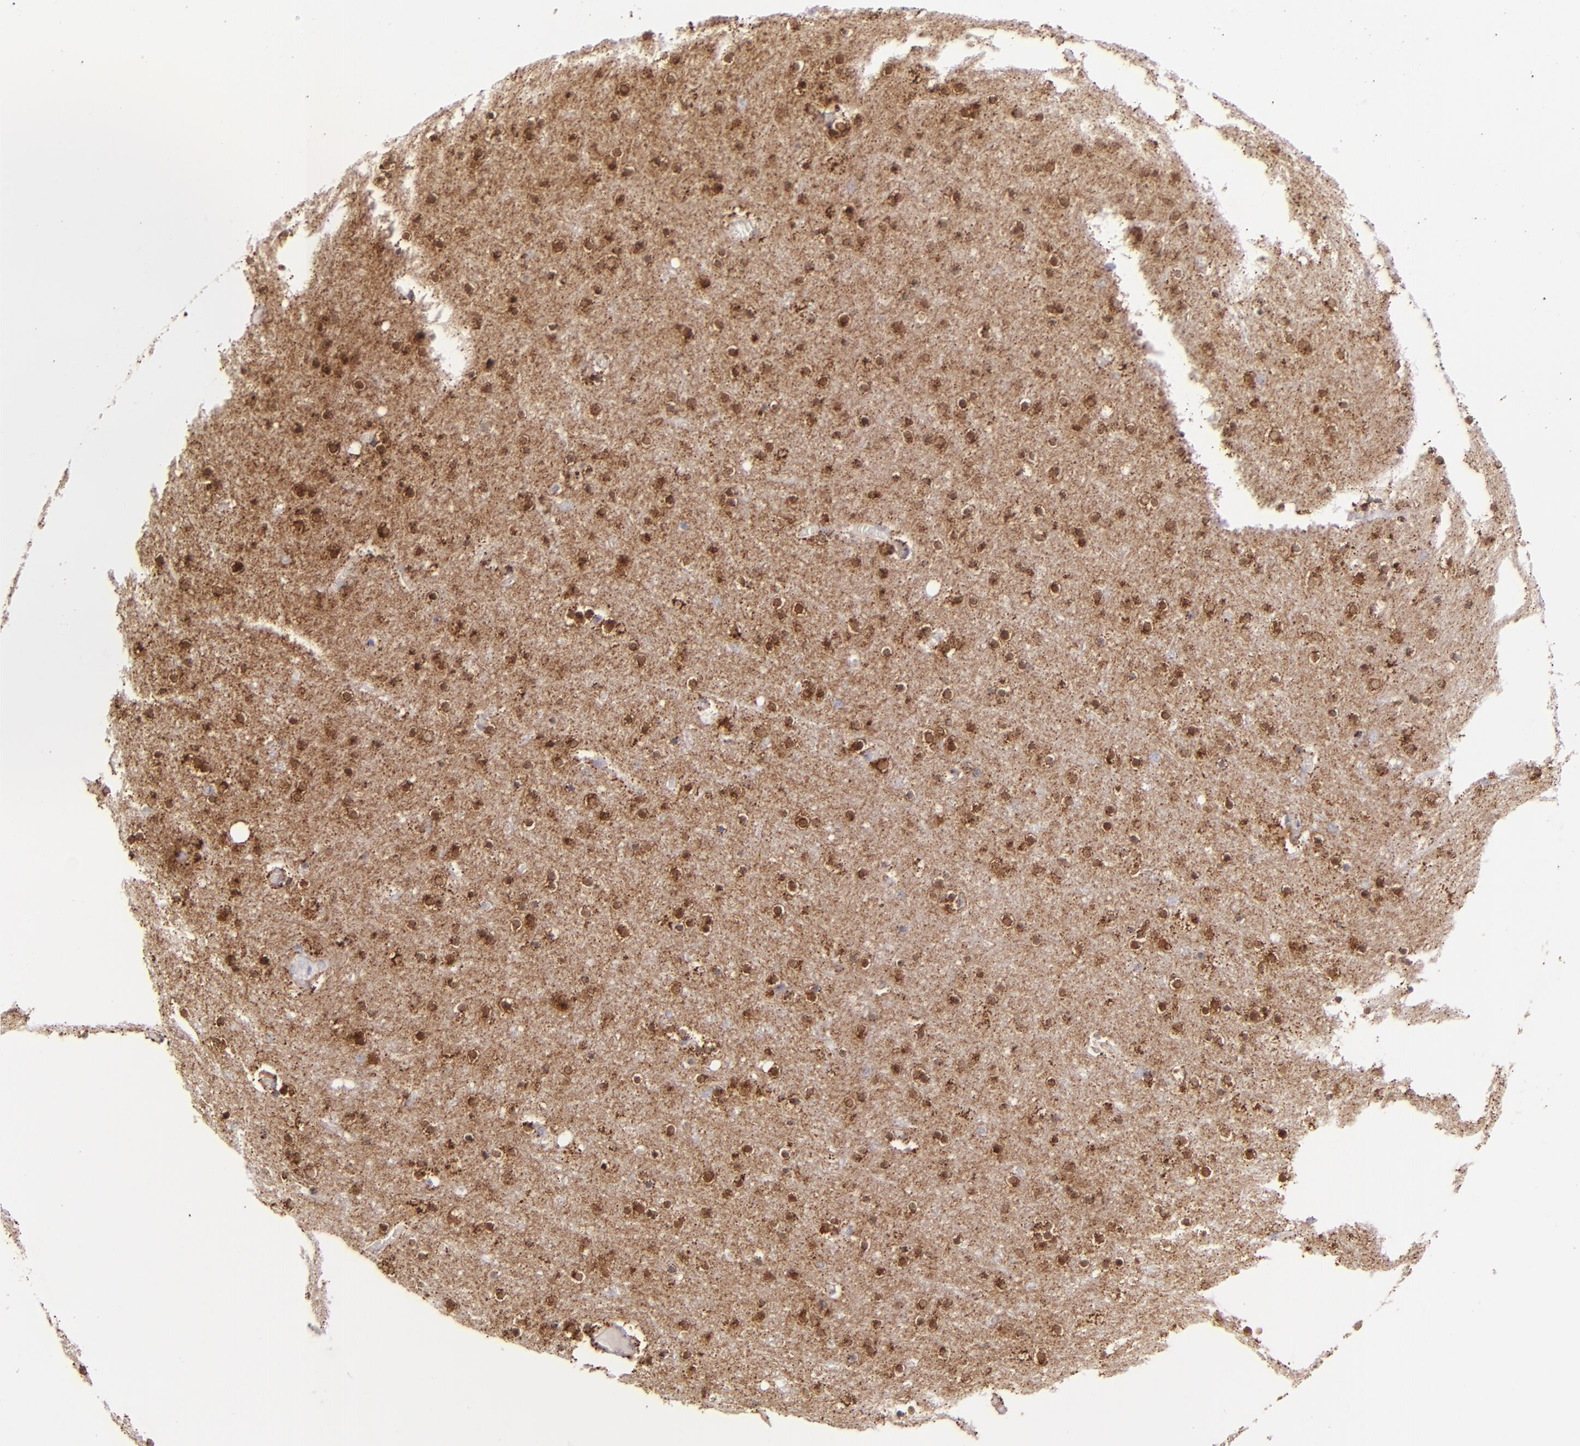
{"staining": {"intensity": "negative", "quantity": "none", "location": "none"}, "tissue": "cerebral cortex", "cell_type": "Endothelial cells", "image_type": "normal", "snomed": [{"axis": "morphology", "description": "Normal tissue, NOS"}, {"axis": "topography", "description": "Cerebral cortex"}], "caption": "Cerebral cortex was stained to show a protein in brown. There is no significant expression in endothelial cells.", "gene": "SH2D4A", "patient": {"sex": "female", "age": 54}}